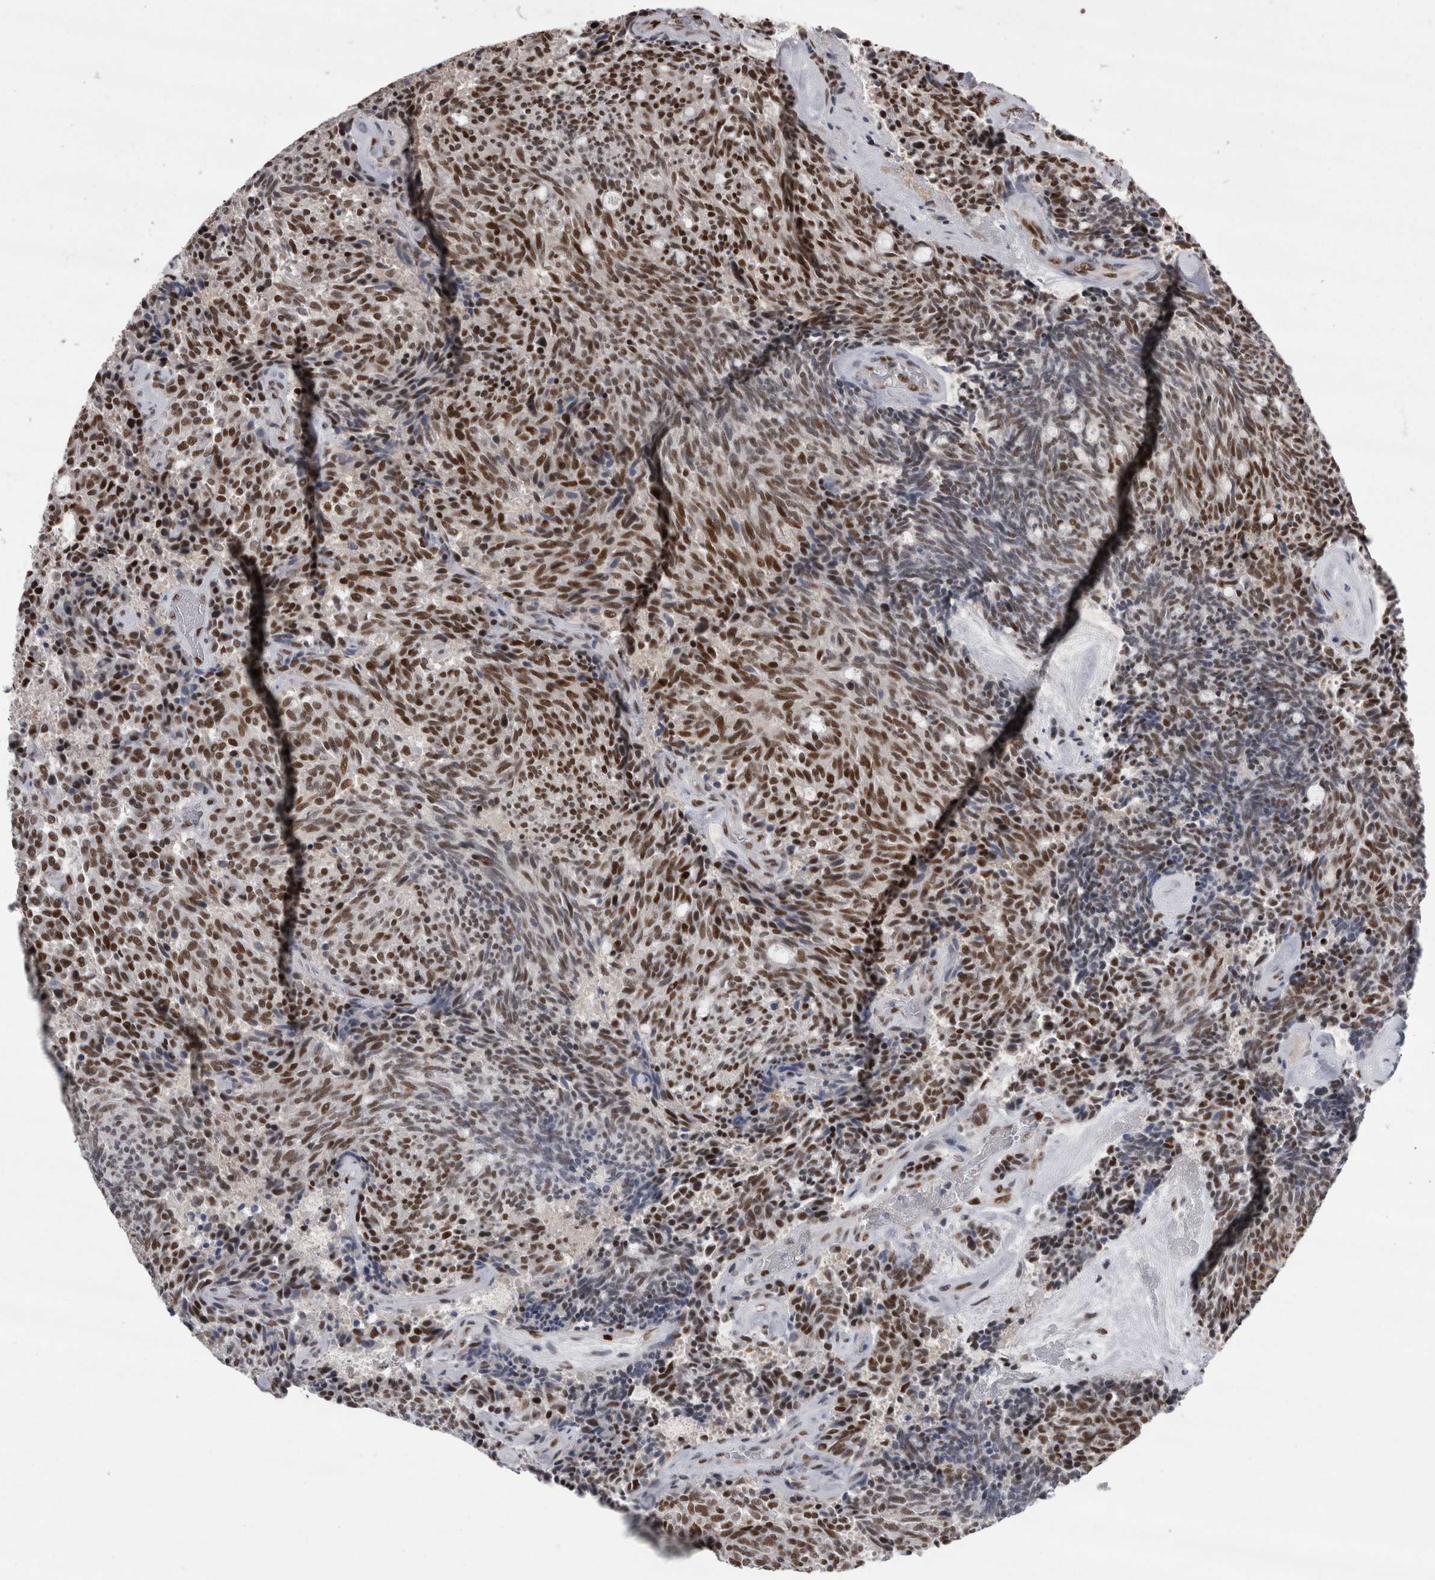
{"staining": {"intensity": "strong", "quantity": ">75%", "location": "nuclear"}, "tissue": "carcinoid", "cell_type": "Tumor cells", "image_type": "cancer", "snomed": [{"axis": "morphology", "description": "Carcinoid, malignant, NOS"}, {"axis": "topography", "description": "Pancreas"}], "caption": "This image exhibits IHC staining of carcinoid (malignant), with high strong nuclear expression in approximately >75% of tumor cells.", "gene": "C1orf54", "patient": {"sex": "female", "age": 54}}